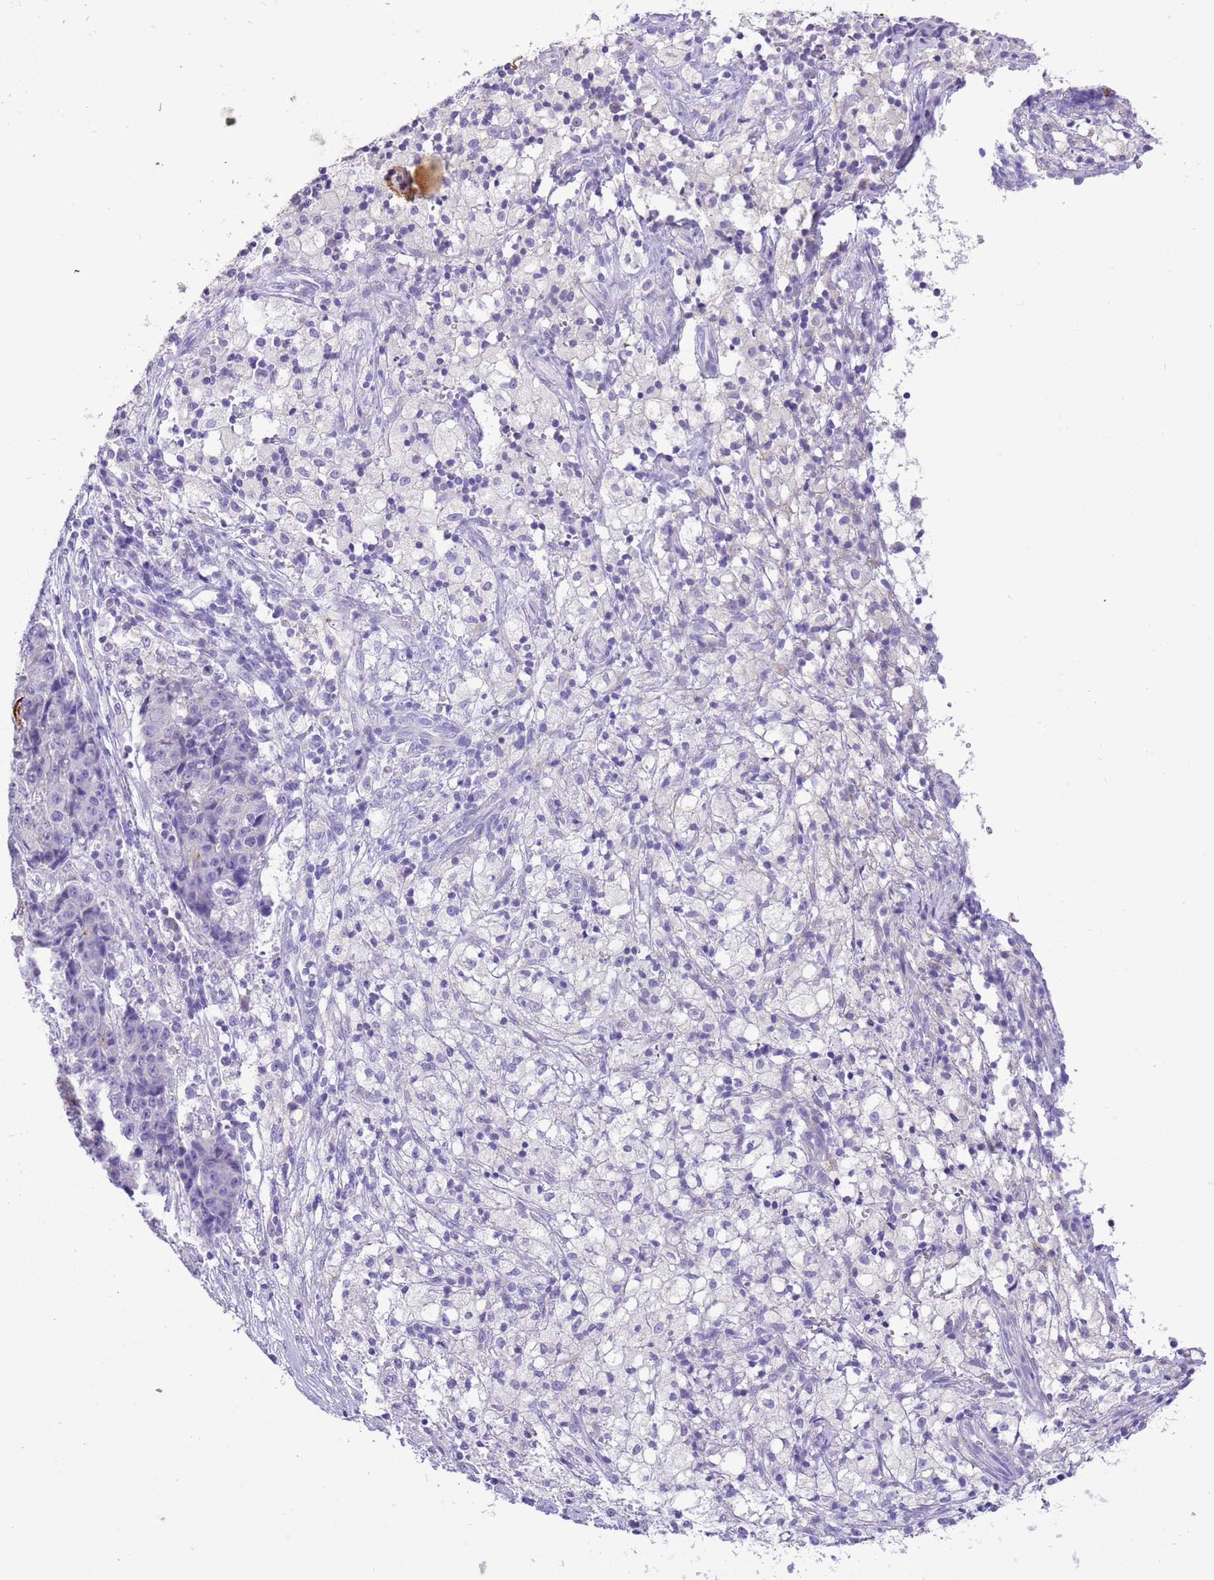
{"staining": {"intensity": "negative", "quantity": "none", "location": "none"}, "tissue": "ovarian cancer", "cell_type": "Tumor cells", "image_type": "cancer", "snomed": [{"axis": "morphology", "description": "Carcinoma, endometroid"}, {"axis": "topography", "description": "Ovary"}], "caption": "Immunohistochemistry (IHC) of ovarian cancer (endometroid carcinoma) shows no positivity in tumor cells.", "gene": "R3HDM4", "patient": {"sex": "female", "age": 42}}